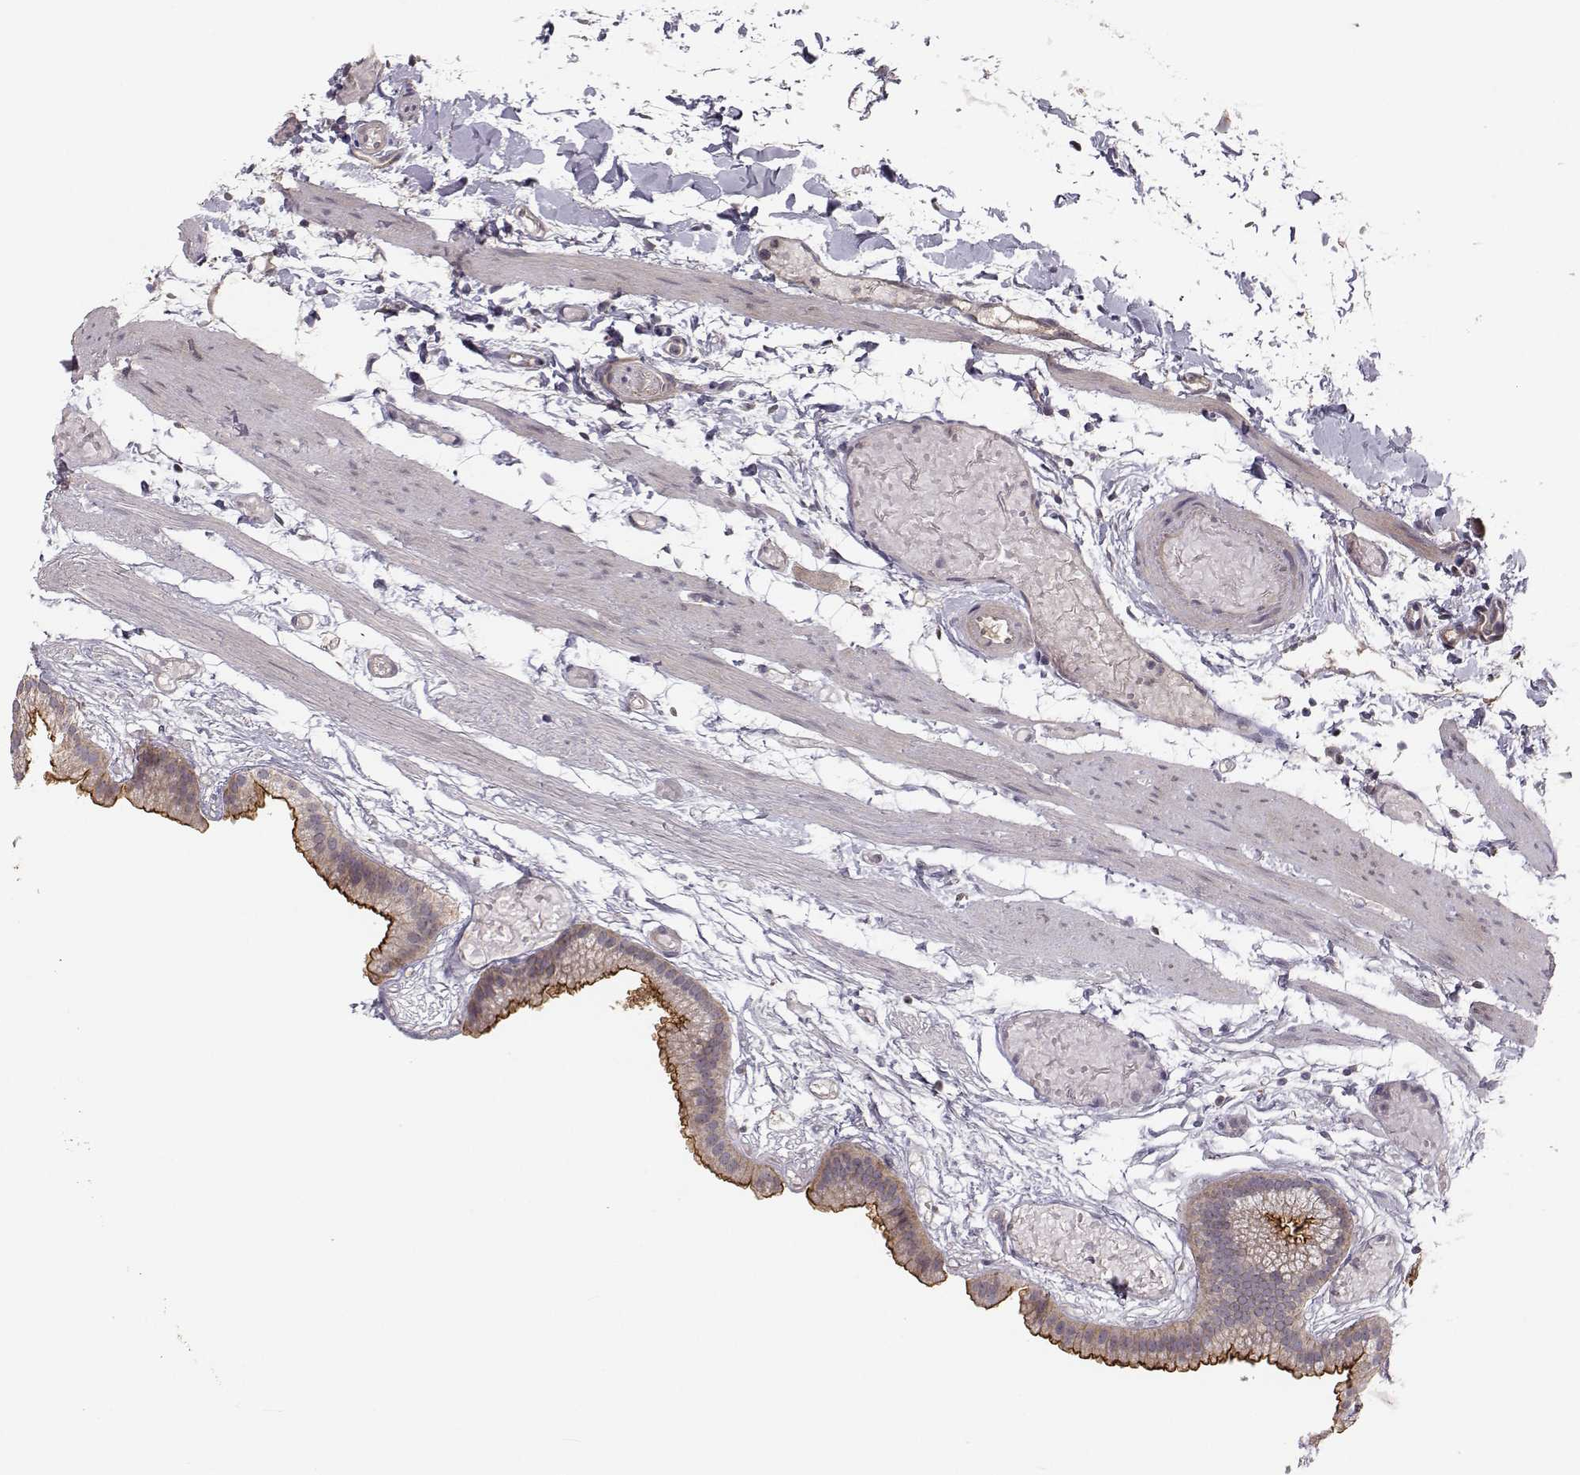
{"staining": {"intensity": "moderate", "quantity": "25%-75%", "location": "cytoplasmic/membranous"}, "tissue": "gallbladder", "cell_type": "Glandular cells", "image_type": "normal", "snomed": [{"axis": "morphology", "description": "Normal tissue, NOS"}, {"axis": "topography", "description": "Gallbladder"}], "caption": "DAB immunohistochemical staining of normal gallbladder demonstrates moderate cytoplasmic/membranous protein positivity in about 25%-75% of glandular cells. The staining is performed using DAB (3,3'-diaminobenzidine) brown chromogen to label protein expression. The nuclei are counter-stained blue using hematoxylin.", "gene": "PLEKHG3", "patient": {"sex": "female", "age": 45}}